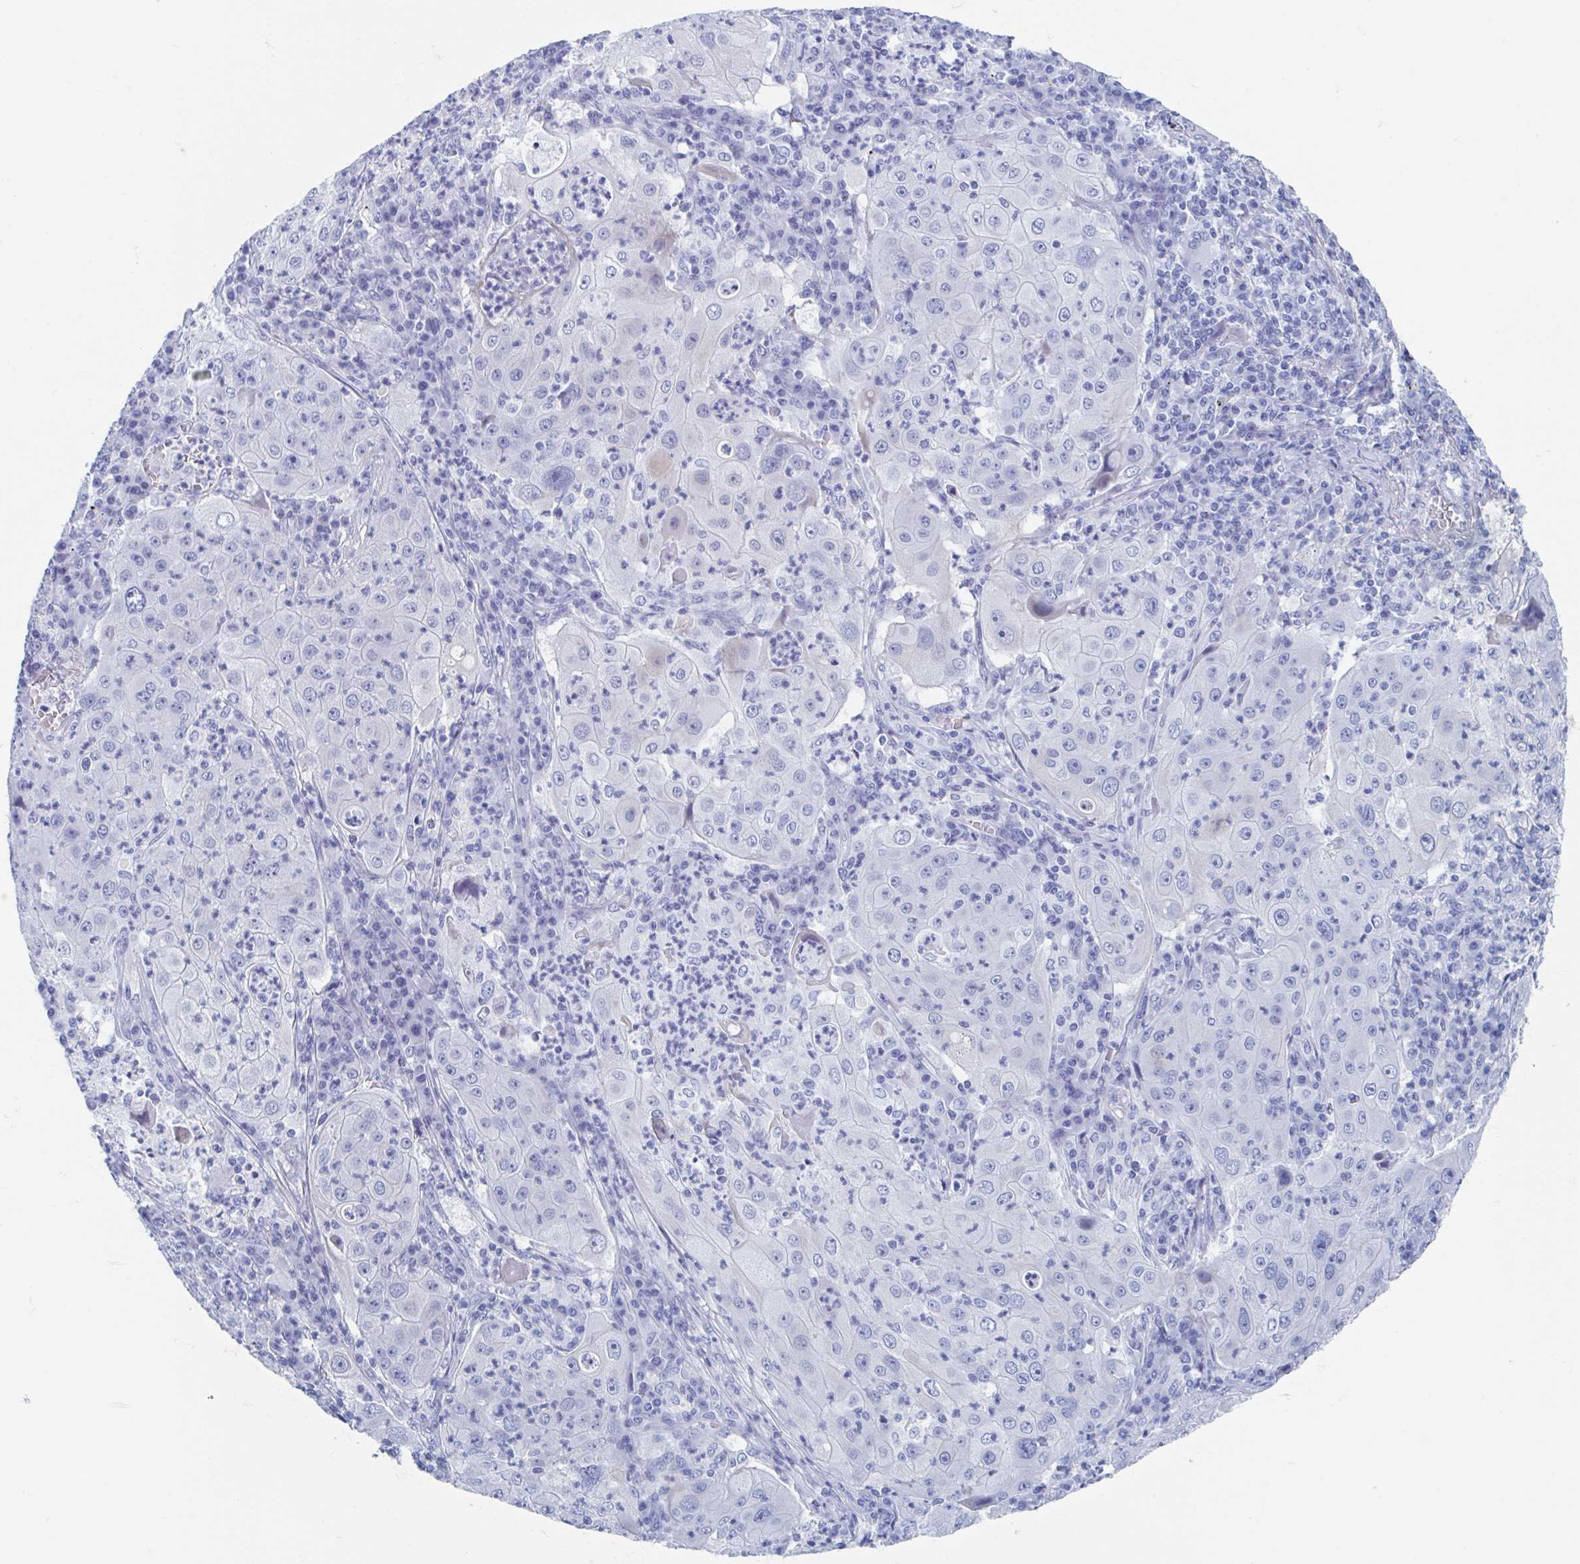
{"staining": {"intensity": "negative", "quantity": "none", "location": "none"}, "tissue": "lung cancer", "cell_type": "Tumor cells", "image_type": "cancer", "snomed": [{"axis": "morphology", "description": "Squamous cell carcinoma, NOS"}, {"axis": "topography", "description": "Lung"}], "caption": "Photomicrograph shows no significant protein expression in tumor cells of lung cancer.", "gene": "C10orf53", "patient": {"sex": "female", "age": 59}}